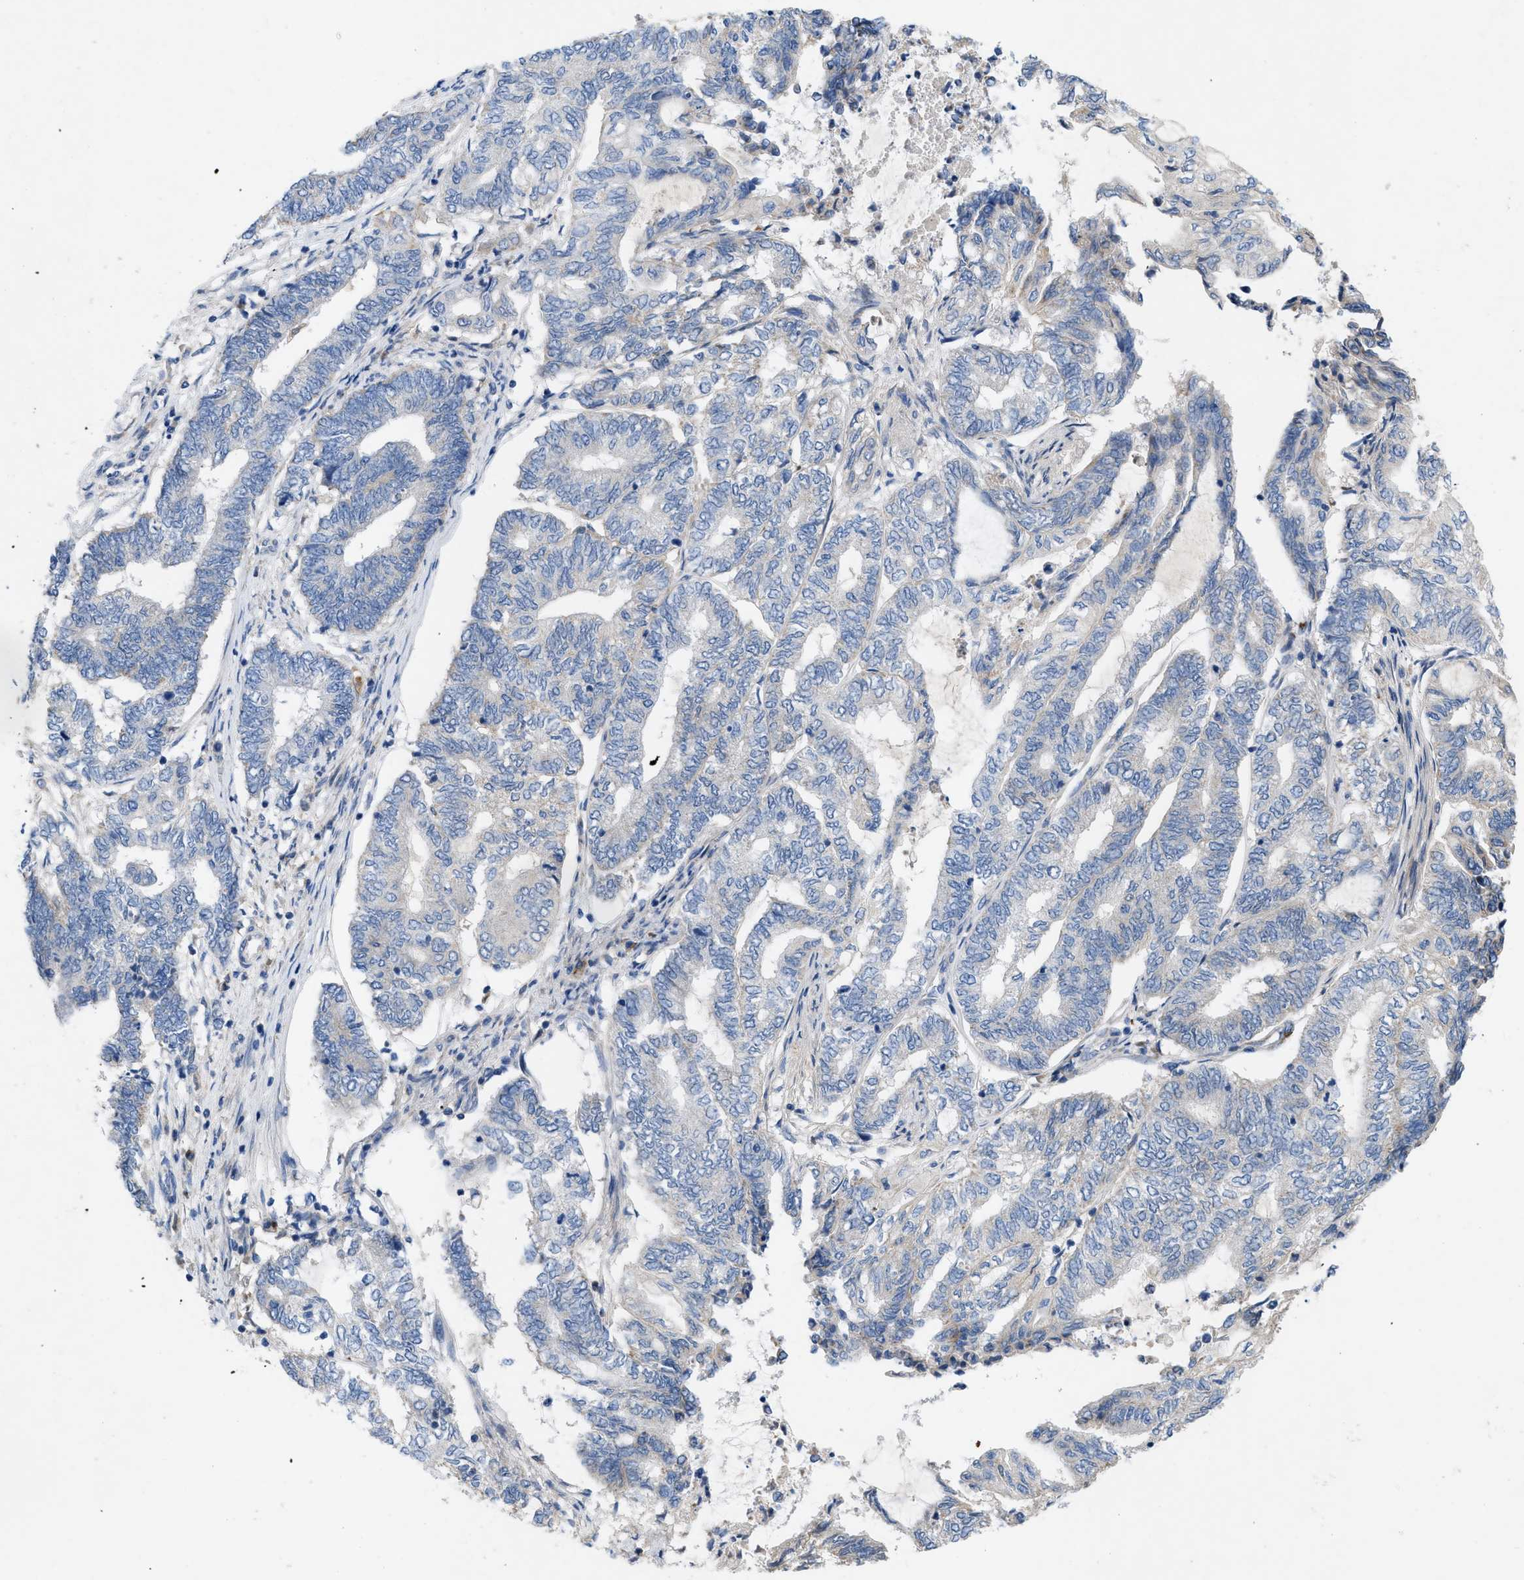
{"staining": {"intensity": "negative", "quantity": "none", "location": "none"}, "tissue": "endometrial cancer", "cell_type": "Tumor cells", "image_type": "cancer", "snomed": [{"axis": "morphology", "description": "Adenocarcinoma, NOS"}, {"axis": "topography", "description": "Uterus"}, {"axis": "topography", "description": "Endometrium"}], "caption": "Endometrial cancer stained for a protein using immunohistochemistry displays no positivity tumor cells.", "gene": "PLPPR5", "patient": {"sex": "female", "age": 70}}